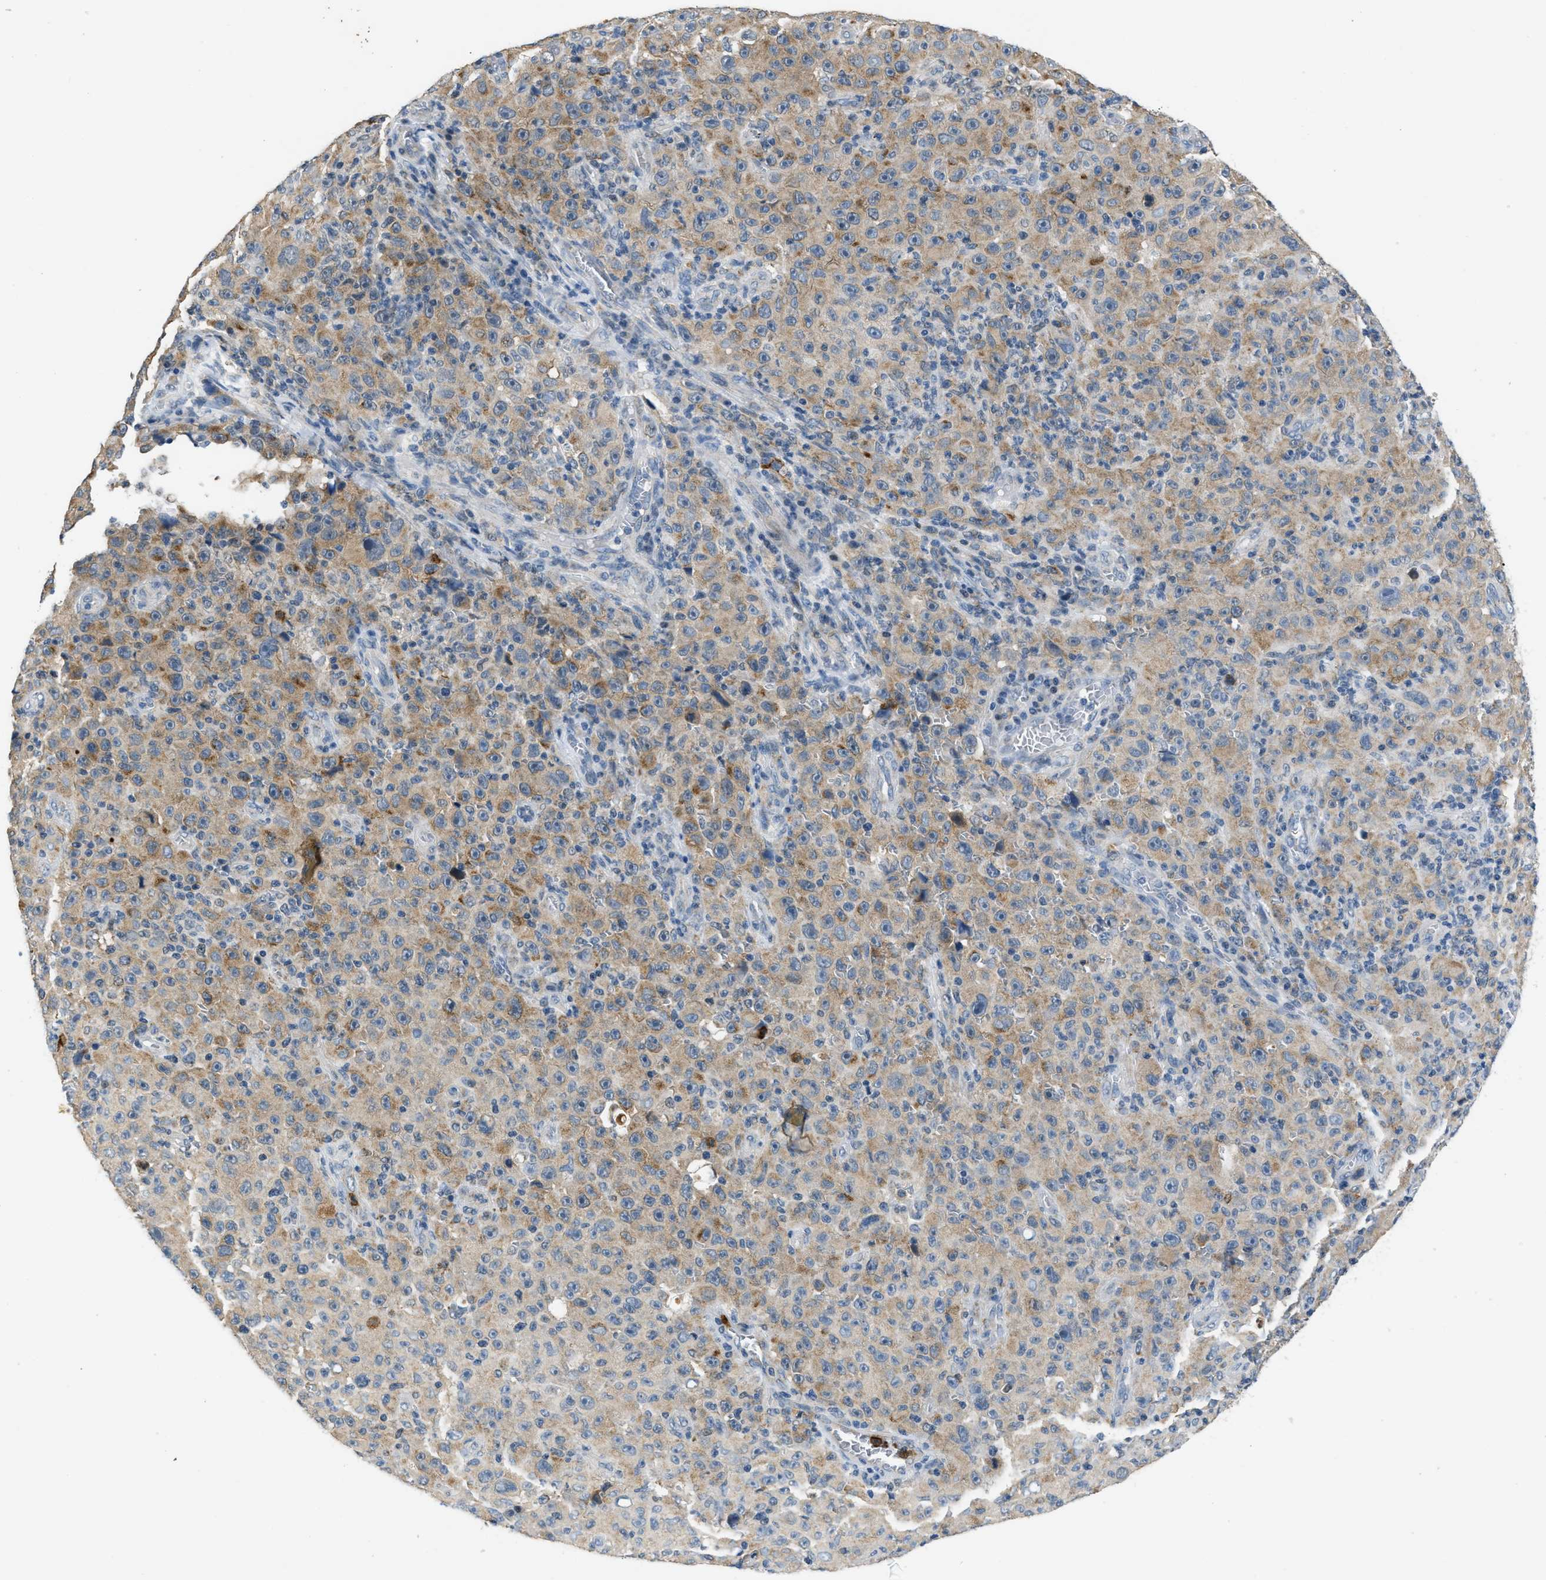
{"staining": {"intensity": "weak", "quantity": "25%-75%", "location": "cytoplasmic/membranous"}, "tissue": "melanoma", "cell_type": "Tumor cells", "image_type": "cancer", "snomed": [{"axis": "morphology", "description": "Malignant melanoma, NOS"}, {"axis": "topography", "description": "Skin"}], "caption": "Protein expression analysis of malignant melanoma shows weak cytoplasmic/membranous staining in about 25%-75% of tumor cells.", "gene": "TOMM34", "patient": {"sex": "female", "age": 82}}